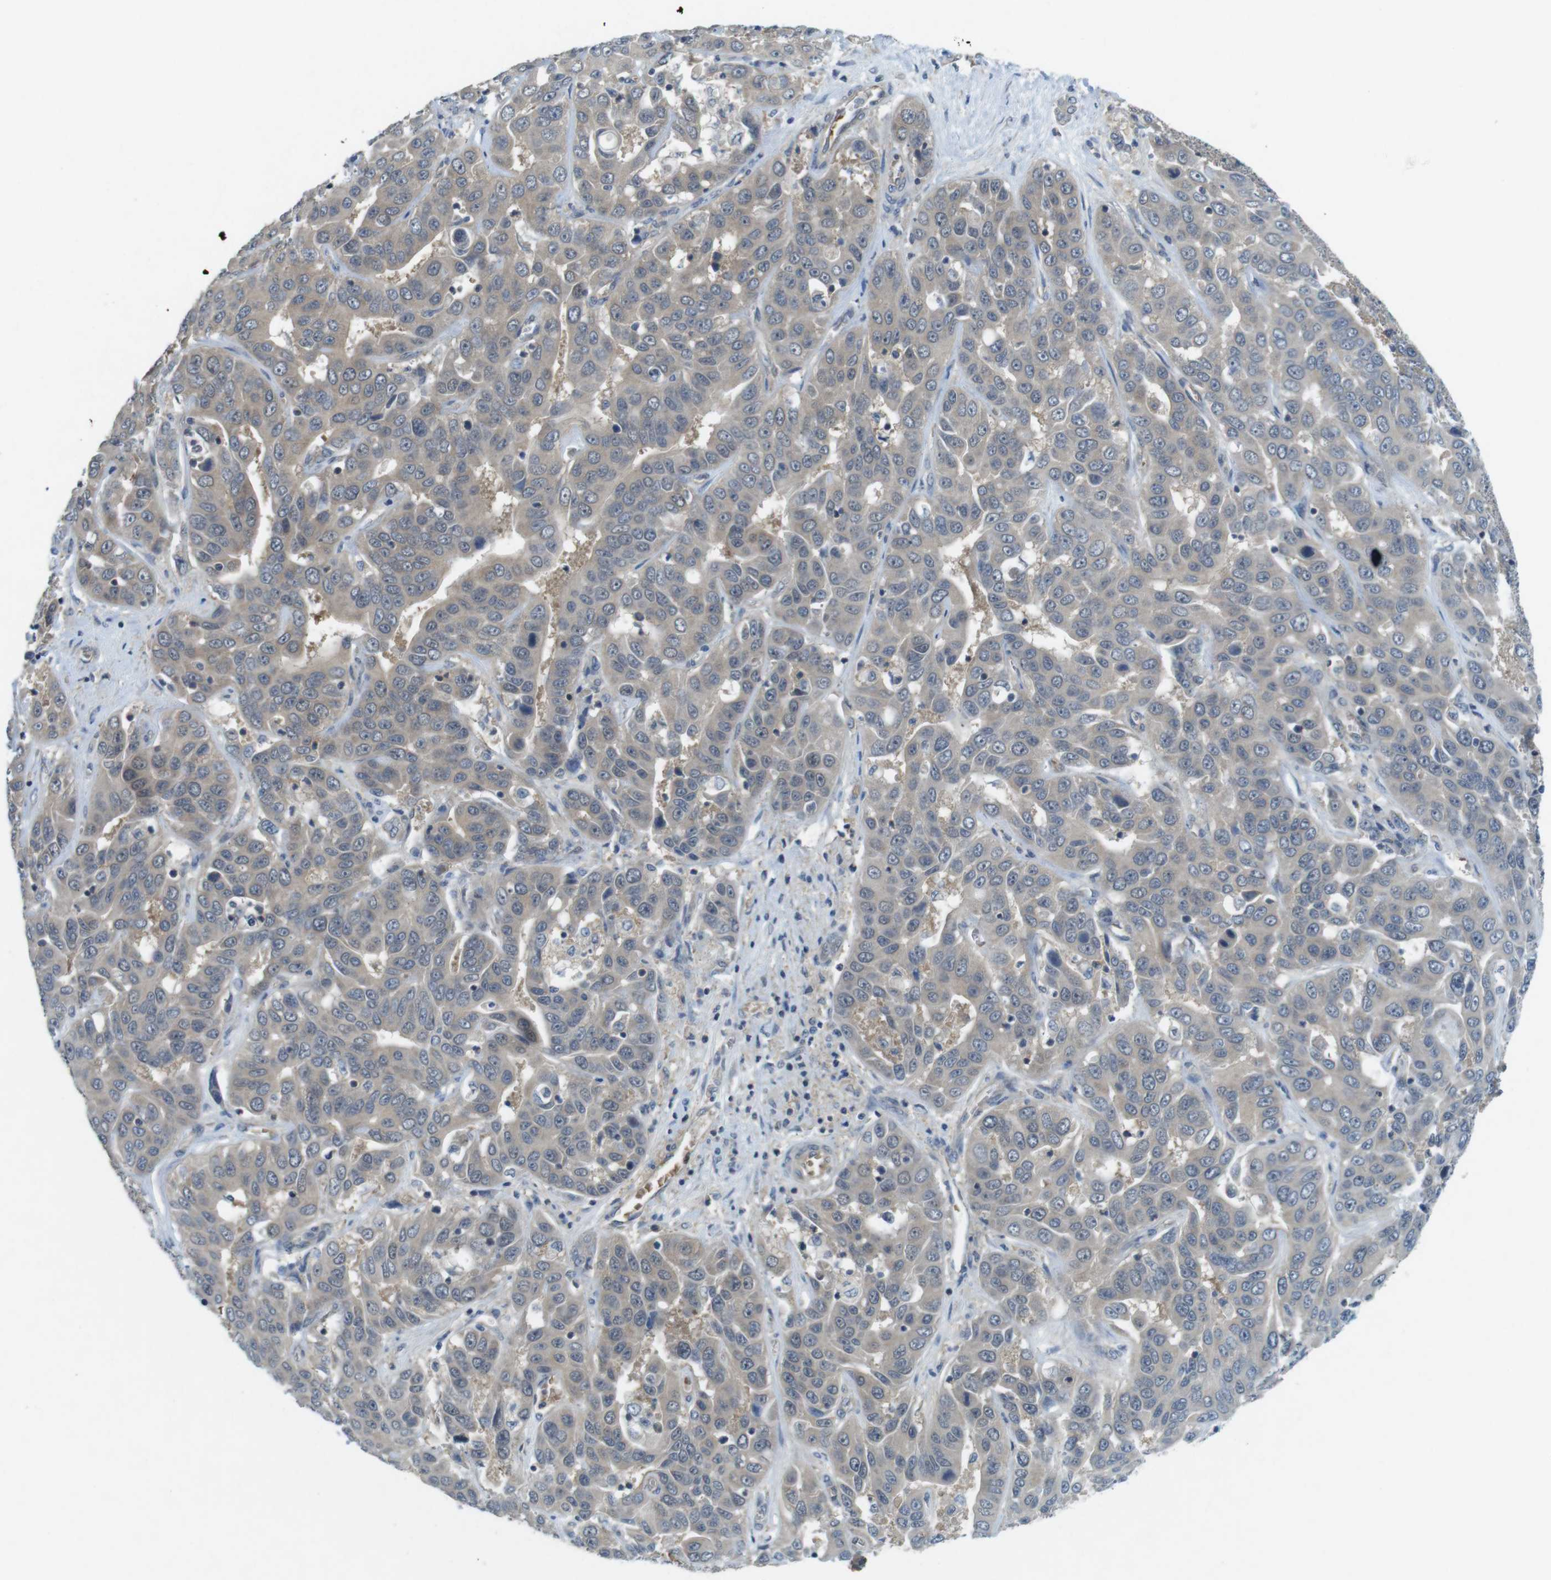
{"staining": {"intensity": "negative", "quantity": "none", "location": "none"}, "tissue": "liver cancer", "cell_type": "Tumor cells", "image_type": "cancer", "snomed": [{"axis": "morphology", "description": "Cholangiocarcinoma"}, {"axis": "topography", "description": "Liver"}], "caption": "Tumor cells show no significant positivity in liver cholangiocarcinoma.", "gene": "SUGT1", "patient": {"sex": "female", "age": 52}}